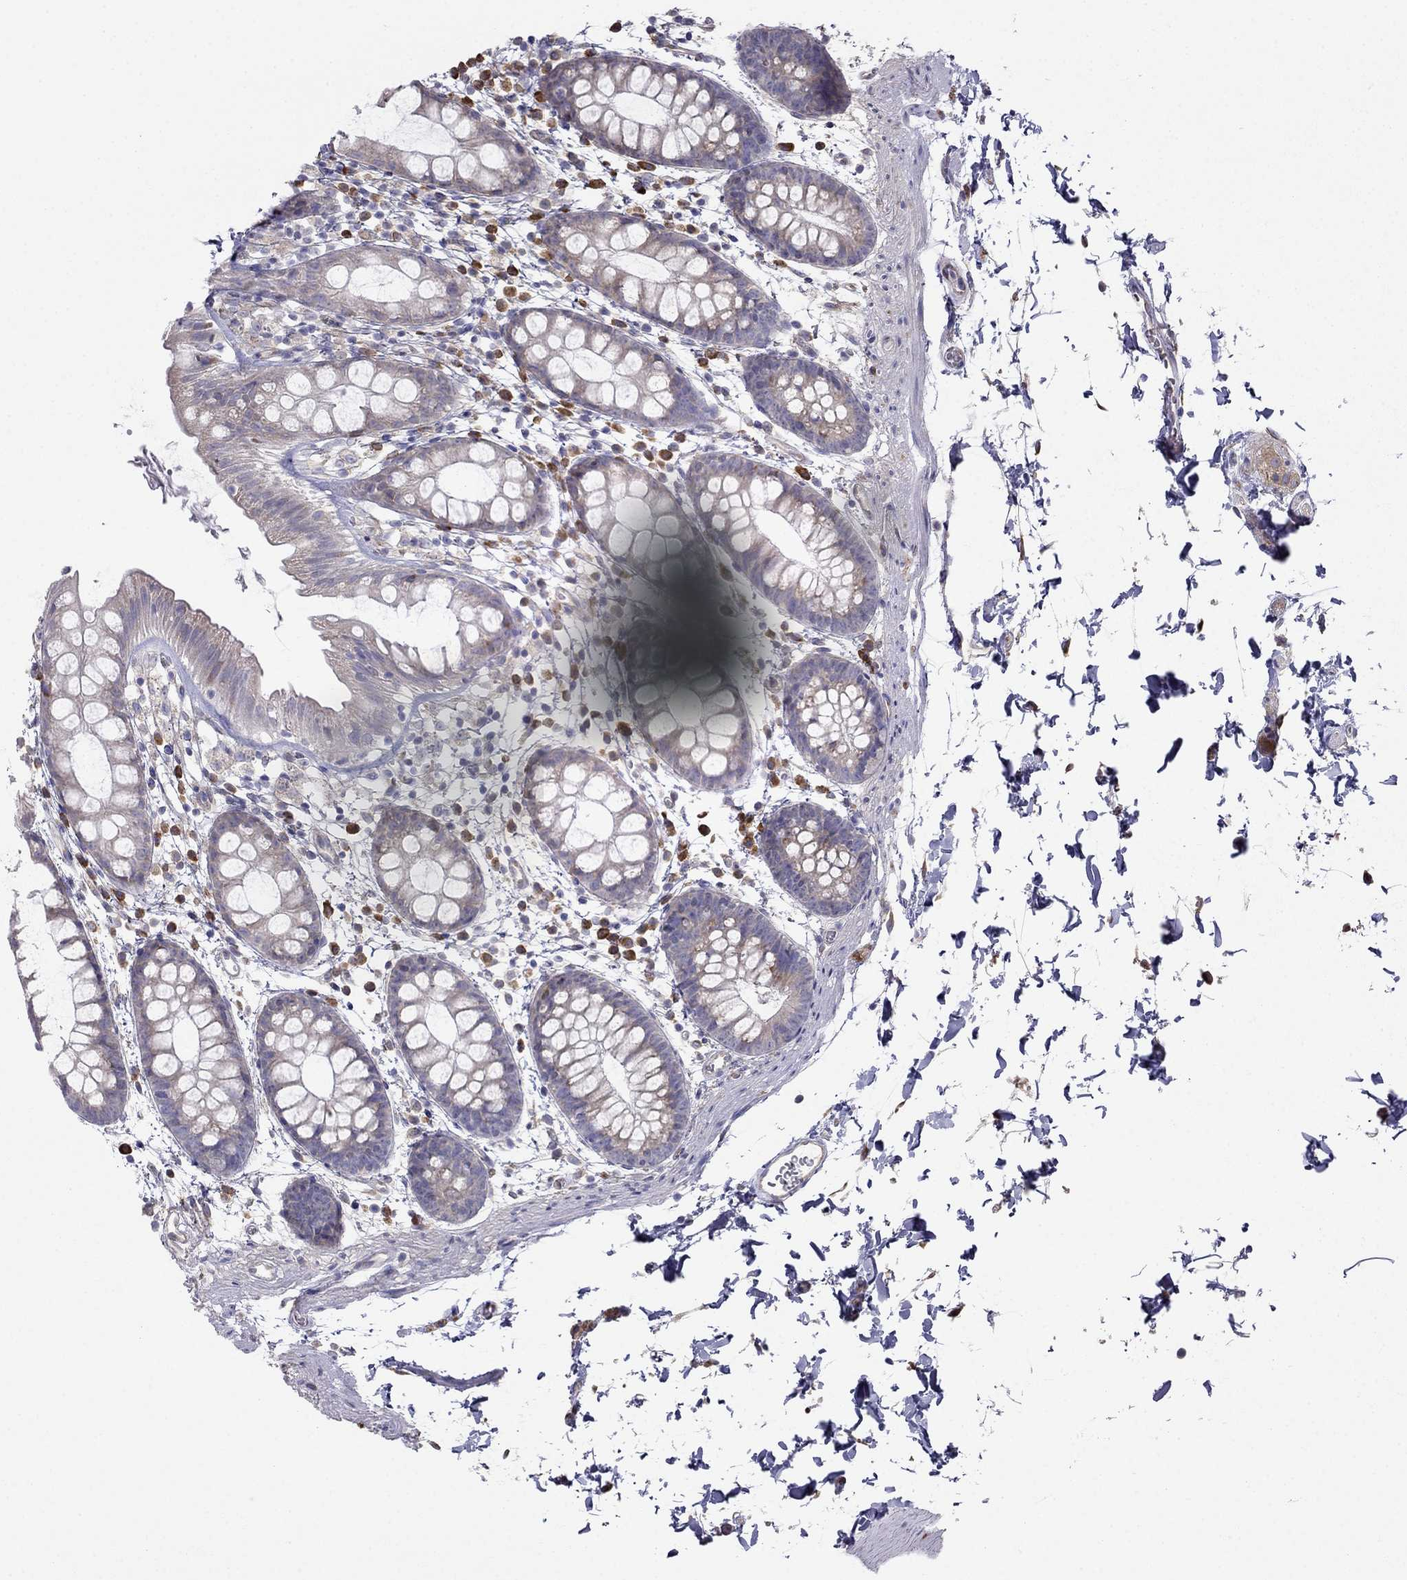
{"staining": {"intensity": "moderate", "quantity": "25%-75%", "location": "cytoplasmic/membranous"}, "tissue": "rectum", "cell_type": "Glandular cells", "image_type": "normal", "snomed": [{"axis": "morphology", "description": "Normal tissue, NOS"}, {"axis": "topography", "description": "Rectum"}], "caption": "Moderate cytoplasmic/membranous expression is seen in about 25%-75% of glandular cells in benign rectum.", "gene": "LONRF2", "patient": {"sex": "male", "age": 57}}